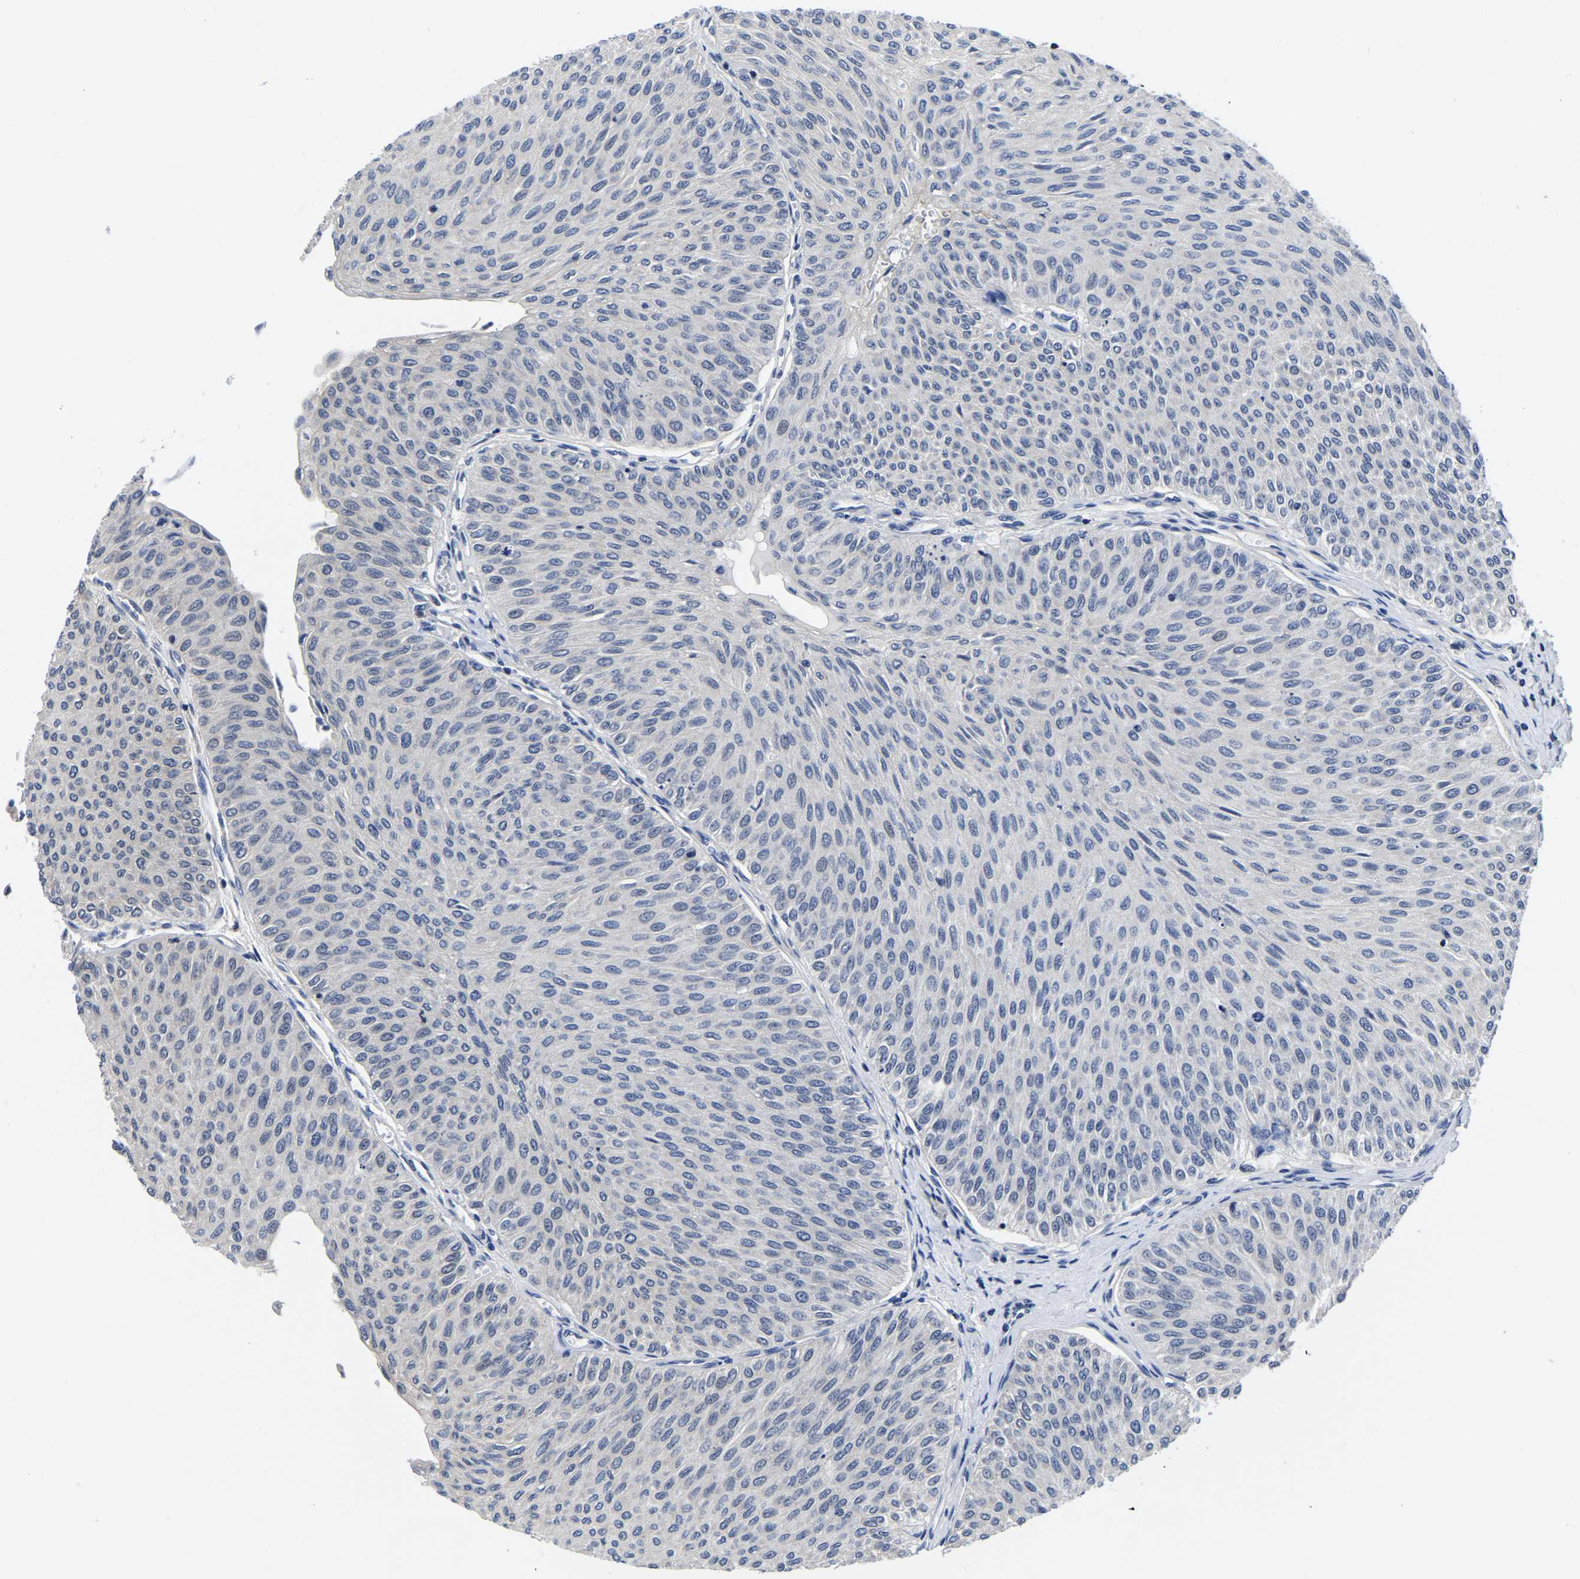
{"staining": {"intensity": "negative", "quantity": "none", "location": "none"}, "tissue": "urothelial cancer", "cell_type": "Tumor cells", "image_type": "cancer", "snomed": [{"axis": "morphology", "description": "Urothelial carcinoma, Low grade"}, {"axis": "topography", "description": "Urinary bladder"}], "caption": "Tumor cells are negative for protein expression in human urothelial cancer. Brightfield microscopy of IHC stained with DAB (brown) and hematoxylin (blue), captured at high magnification.", "gene": "MCOLN2", "patient": {"sex": "male", "age": 78}}